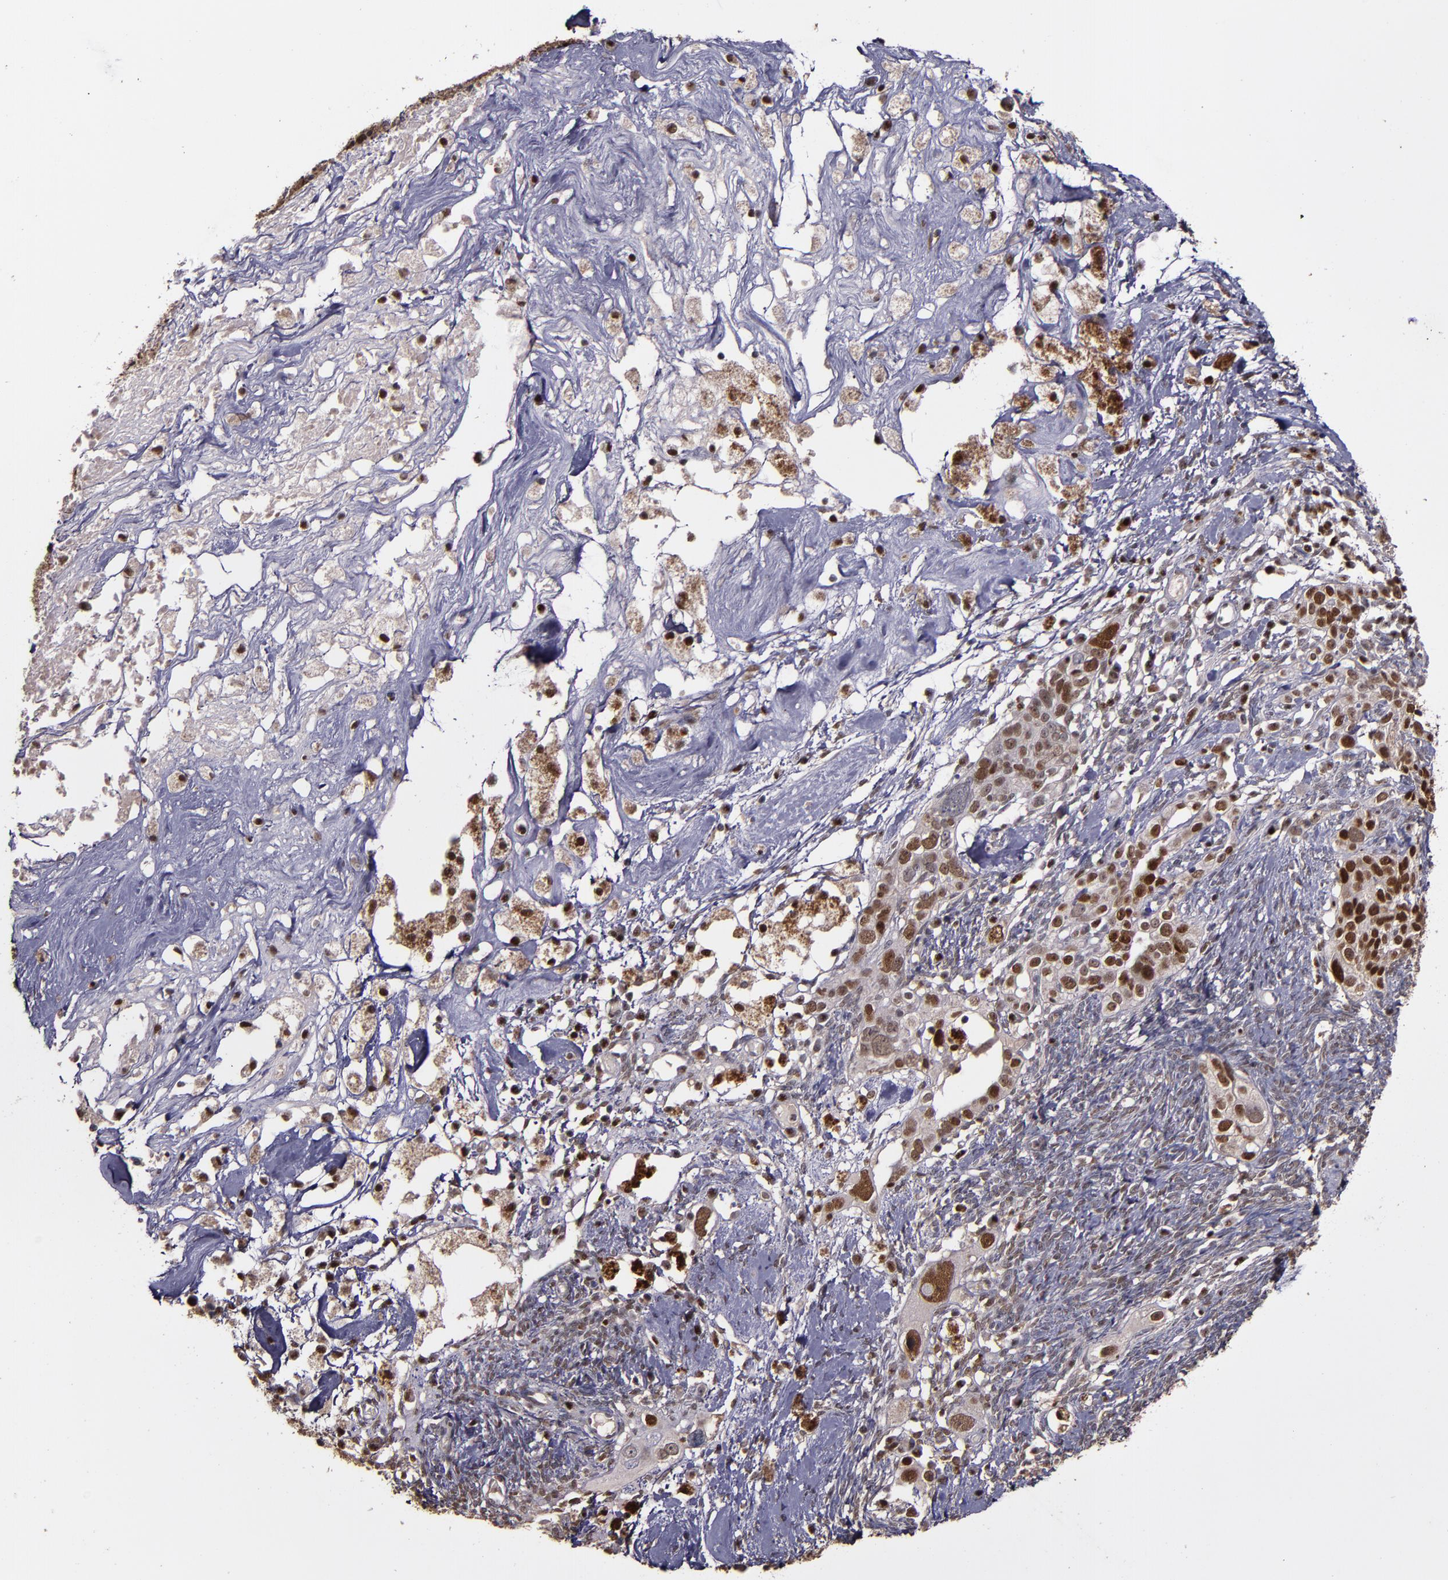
{"staining": {"intensity": "strong", "quantity": ">75%", "location": "nuclear"}, "tissue": "ovarian cancer", "cell_type": "Tumor cells", "image_type": "cancer", "snomed": [{"axis": "morphology", "description": "Normal tissue, NOS"}, {"axis": "morphology", "description": "Cystadenocarcinoma, serous, NOS"}, {"axis": "topography", "description": "Ovary"}], "caption": "Immunohistochemistry (IHC) of ovarian cancer (serous cystadenocarcinoma) reveals high levels of strong nuclear staining in about >75% of tumor cells.", "gene": "CHEK2", "patient": {"sex": "female", "age": 62}}